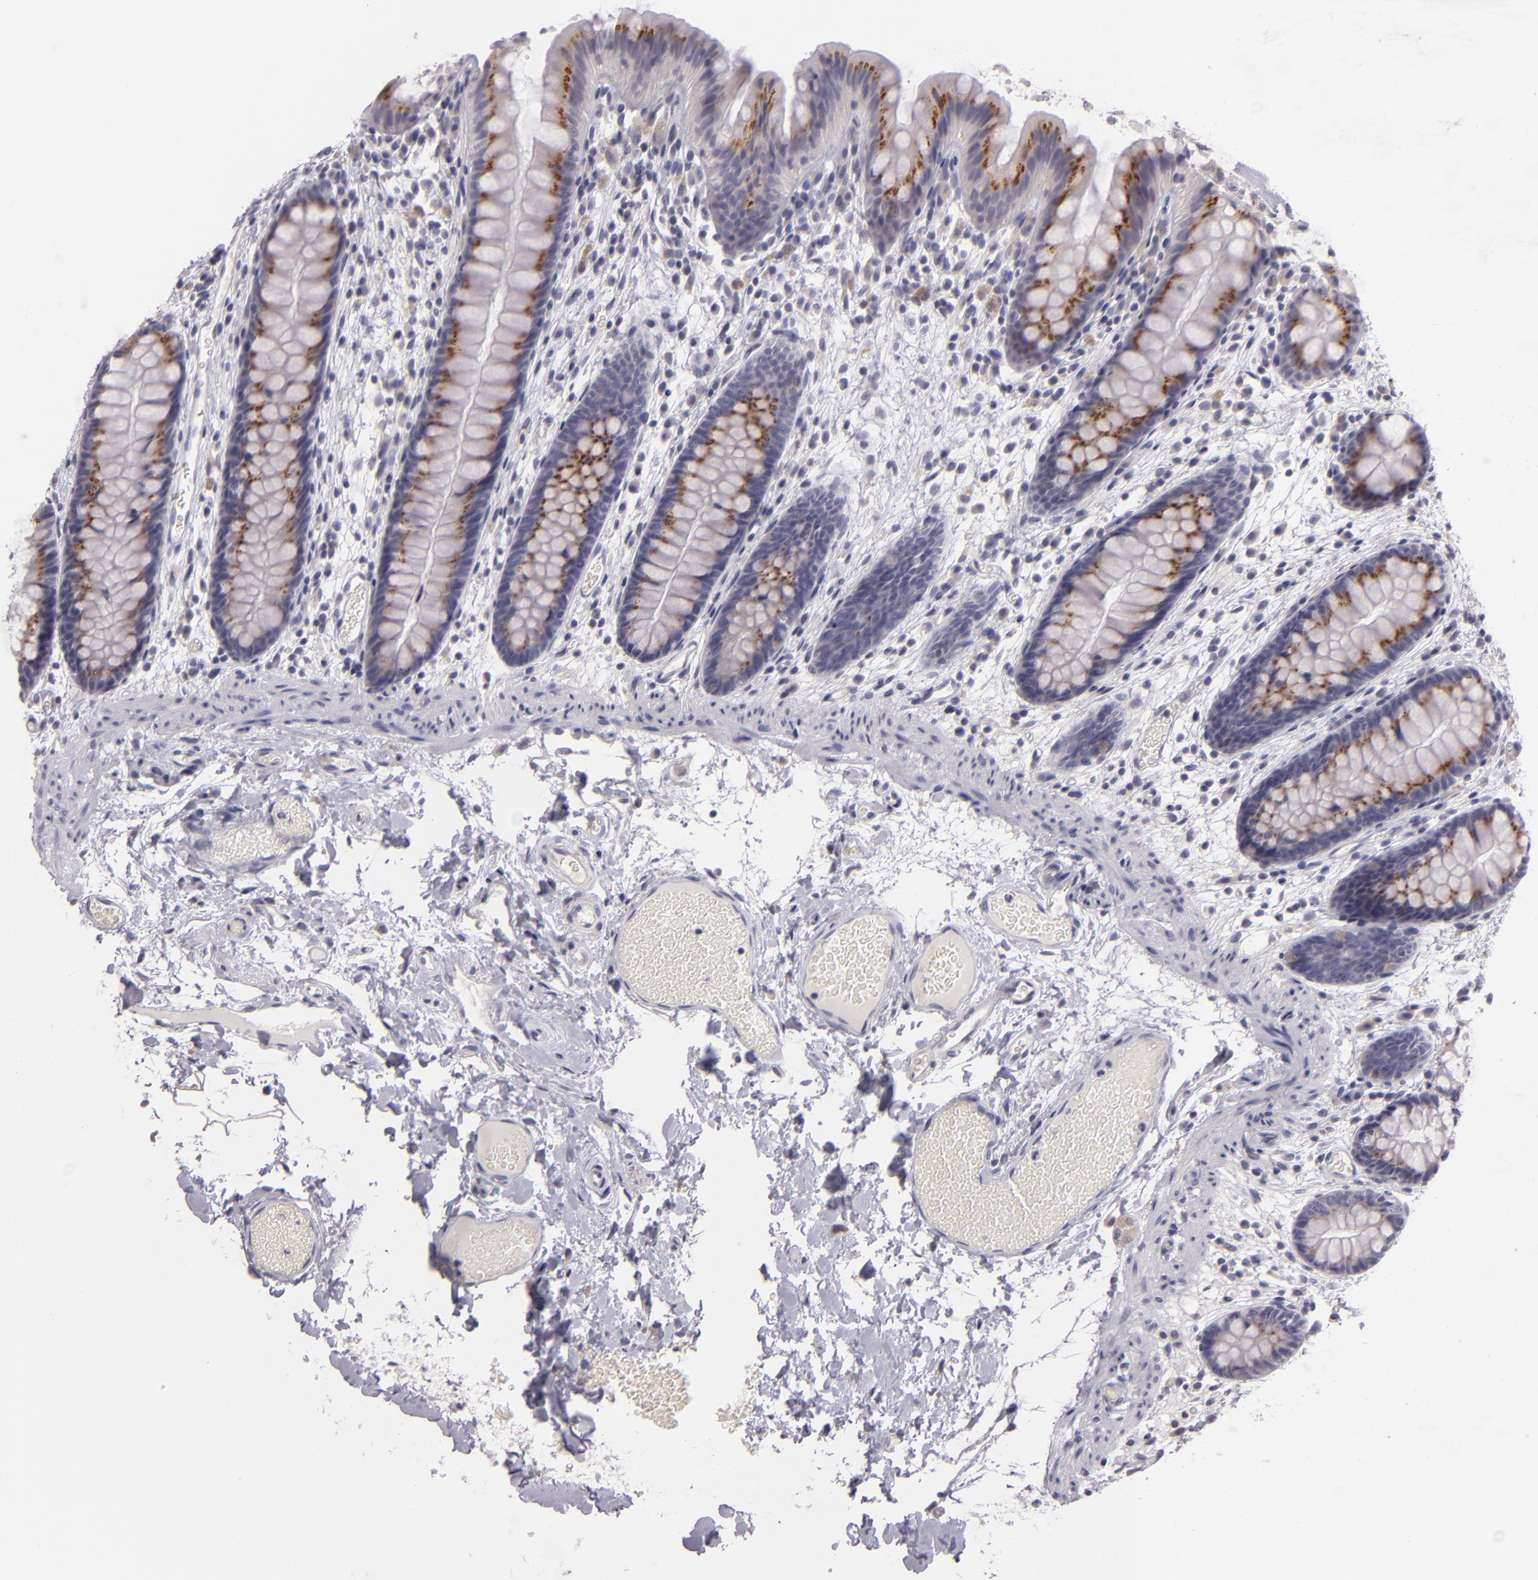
{"staining": {"intensity": "negative", "quantity": "none", "location": "none"}, "tissue": "colon", "cell_type": "Endothelial cells", "image_type": "normal", "snomed": [{"axis": "morphology", "description": "Normal tissue, NOS"}, {"axis": "topography", "description": "Smooth muscle"}, {"axis": "topography", "description": "Colon"}], "caption": "A histopathology image of colon stained for a protein shows no brown staining in endothelial cells.", "gene": "EGFL6", "patient": {"sex": "male", "age": 67}}